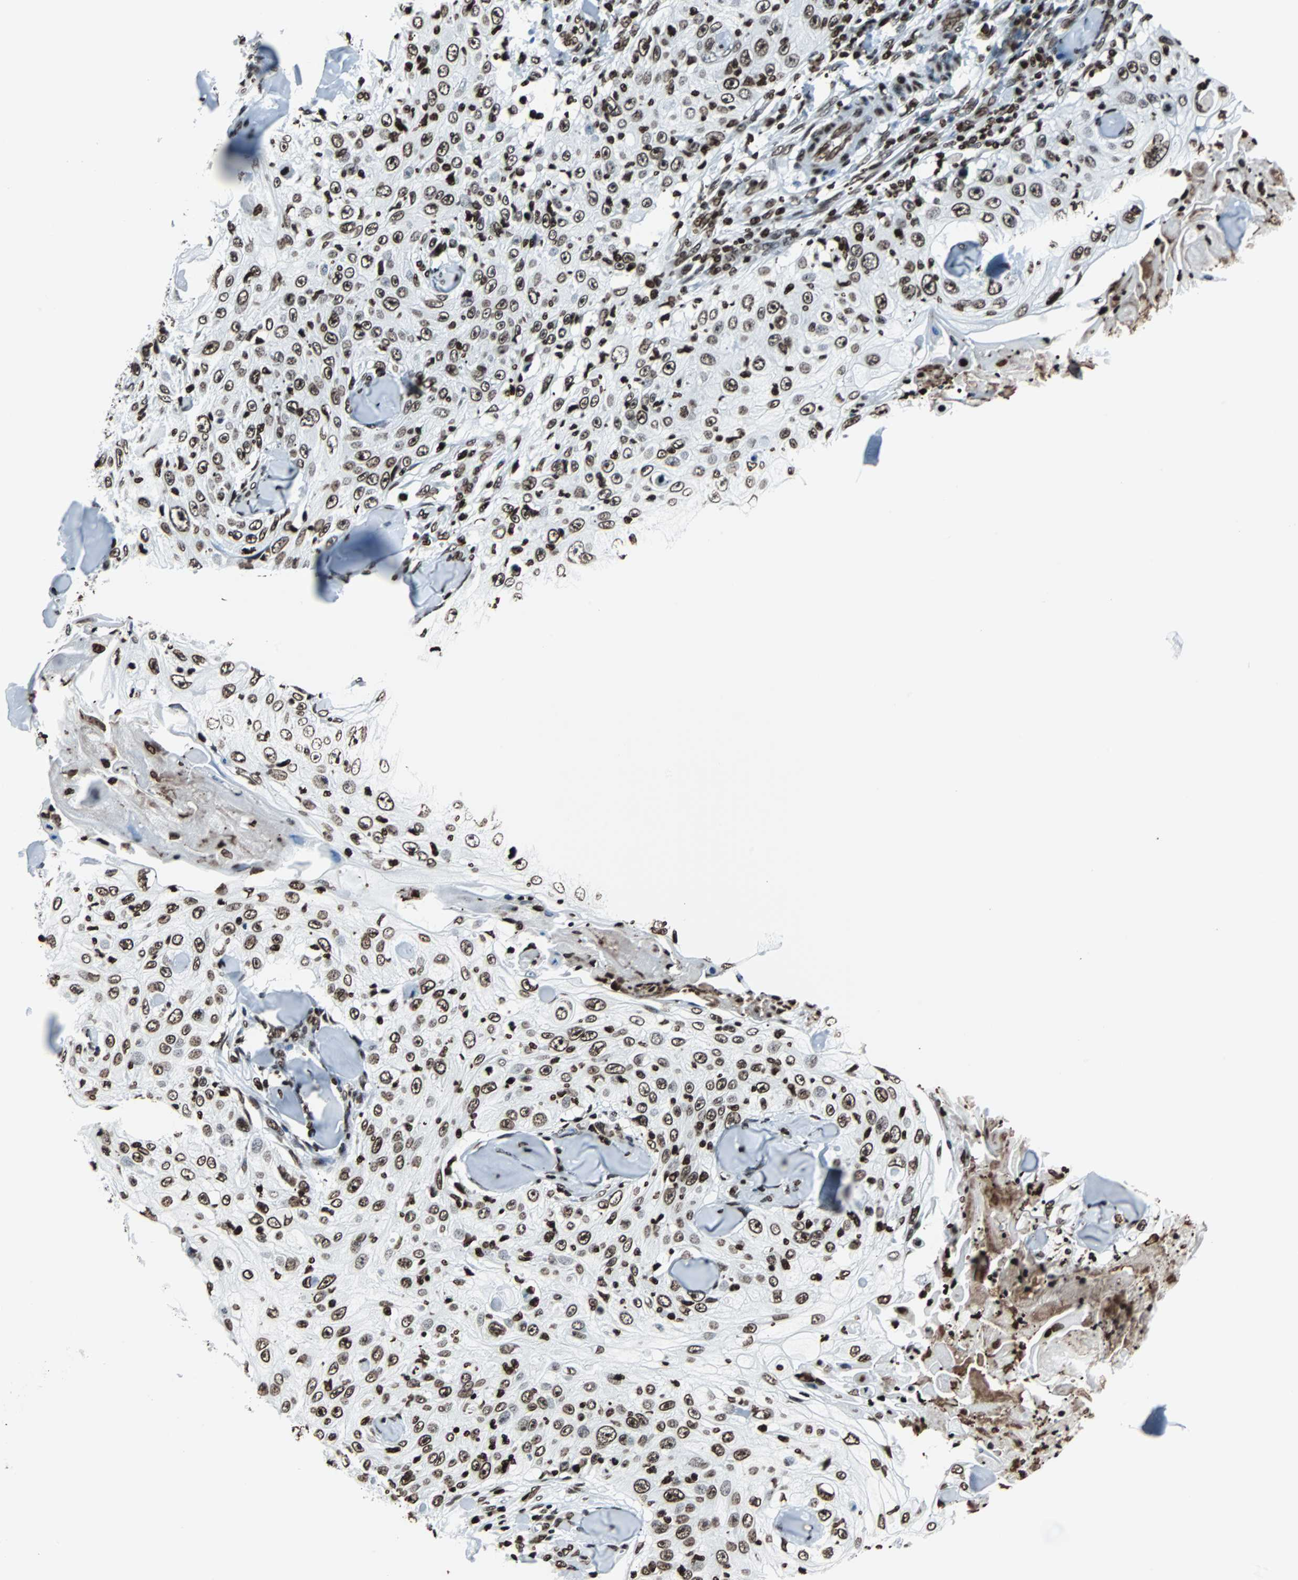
{"staining": {"intensity": "strong", "quantity": ">75%", "location": "nuclear"}, "tissue": "skin cancer", "cell_type": "Tumor cells", "image_type": "cancer", "snomed": [{"axis": "morphology", "description": "Squamous cell carcinoma, NOS"}, {"axis": "topography", "description": "Skin"}], "caption": "Protein expression analysis of human skin cancer reveals strong nuclear expression in about >75% of tumor cells.", "gene": "H2BC18", "patient": {"sex": "male", "age": 86}}